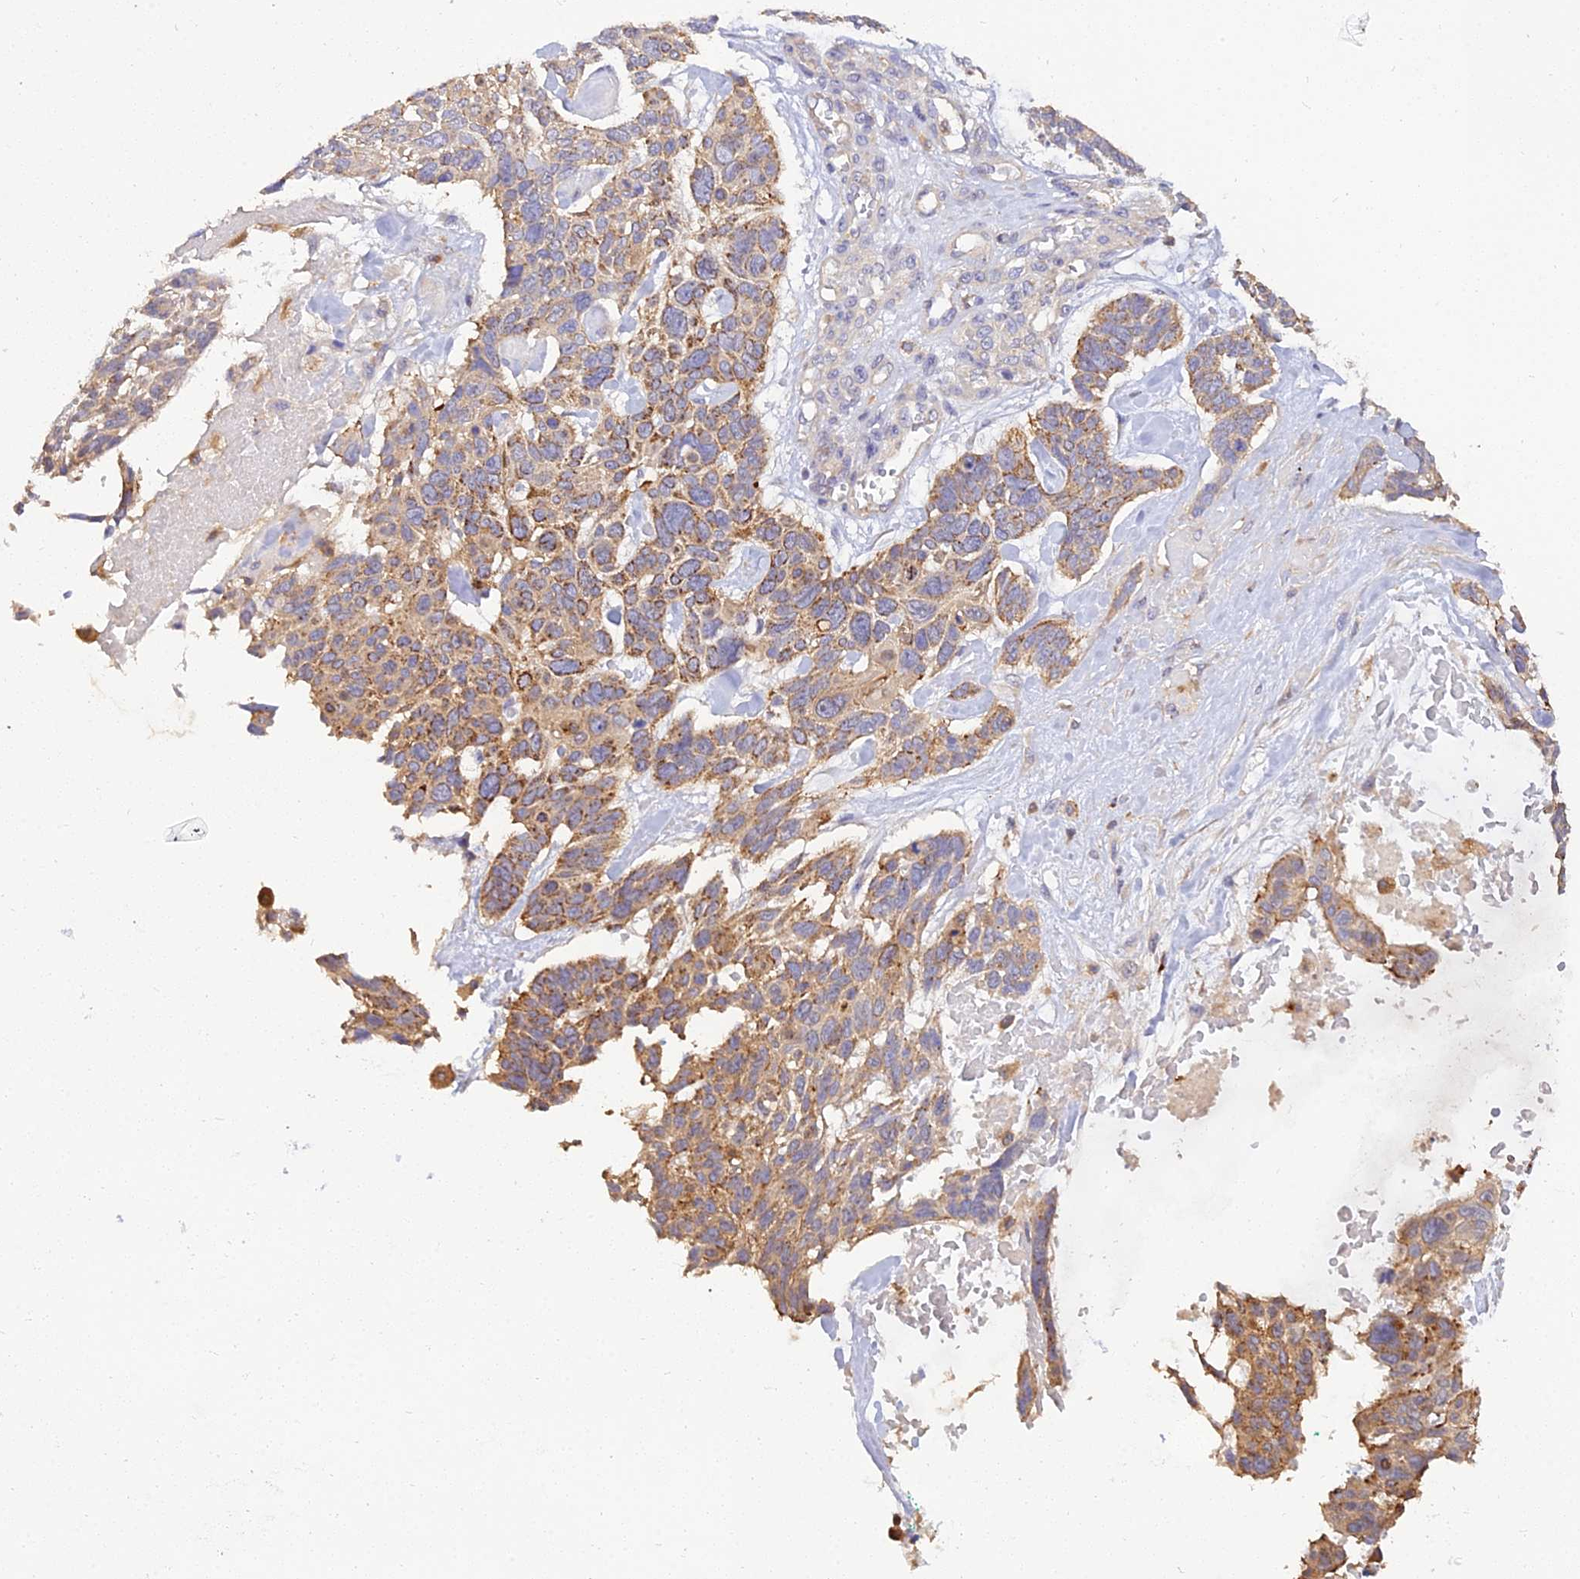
{"staining": {"intensity": "moderate", "quantity": ">75%", "location": "cytoplasmic/membranous"}, "tissue": "skin cancer", "cell_type": "Tumor cells", "image_type": "cancer", "snomed": [{"axis": "morphology", "description": "Basal cell carcinoma"}, {"axis": "topography", "description": "Skin"}], "caption": "Immunohistochemistry (IHC) photomicrograph of basal cell carcinoma (skin) stained for a protein (brown), which demonstrates medium levels of moderate cytoplasmic/membranous staining in approximately >75% of tumor cells.", "gene": "ARL8B", "patient": {"sex": "male", "age": 88}}